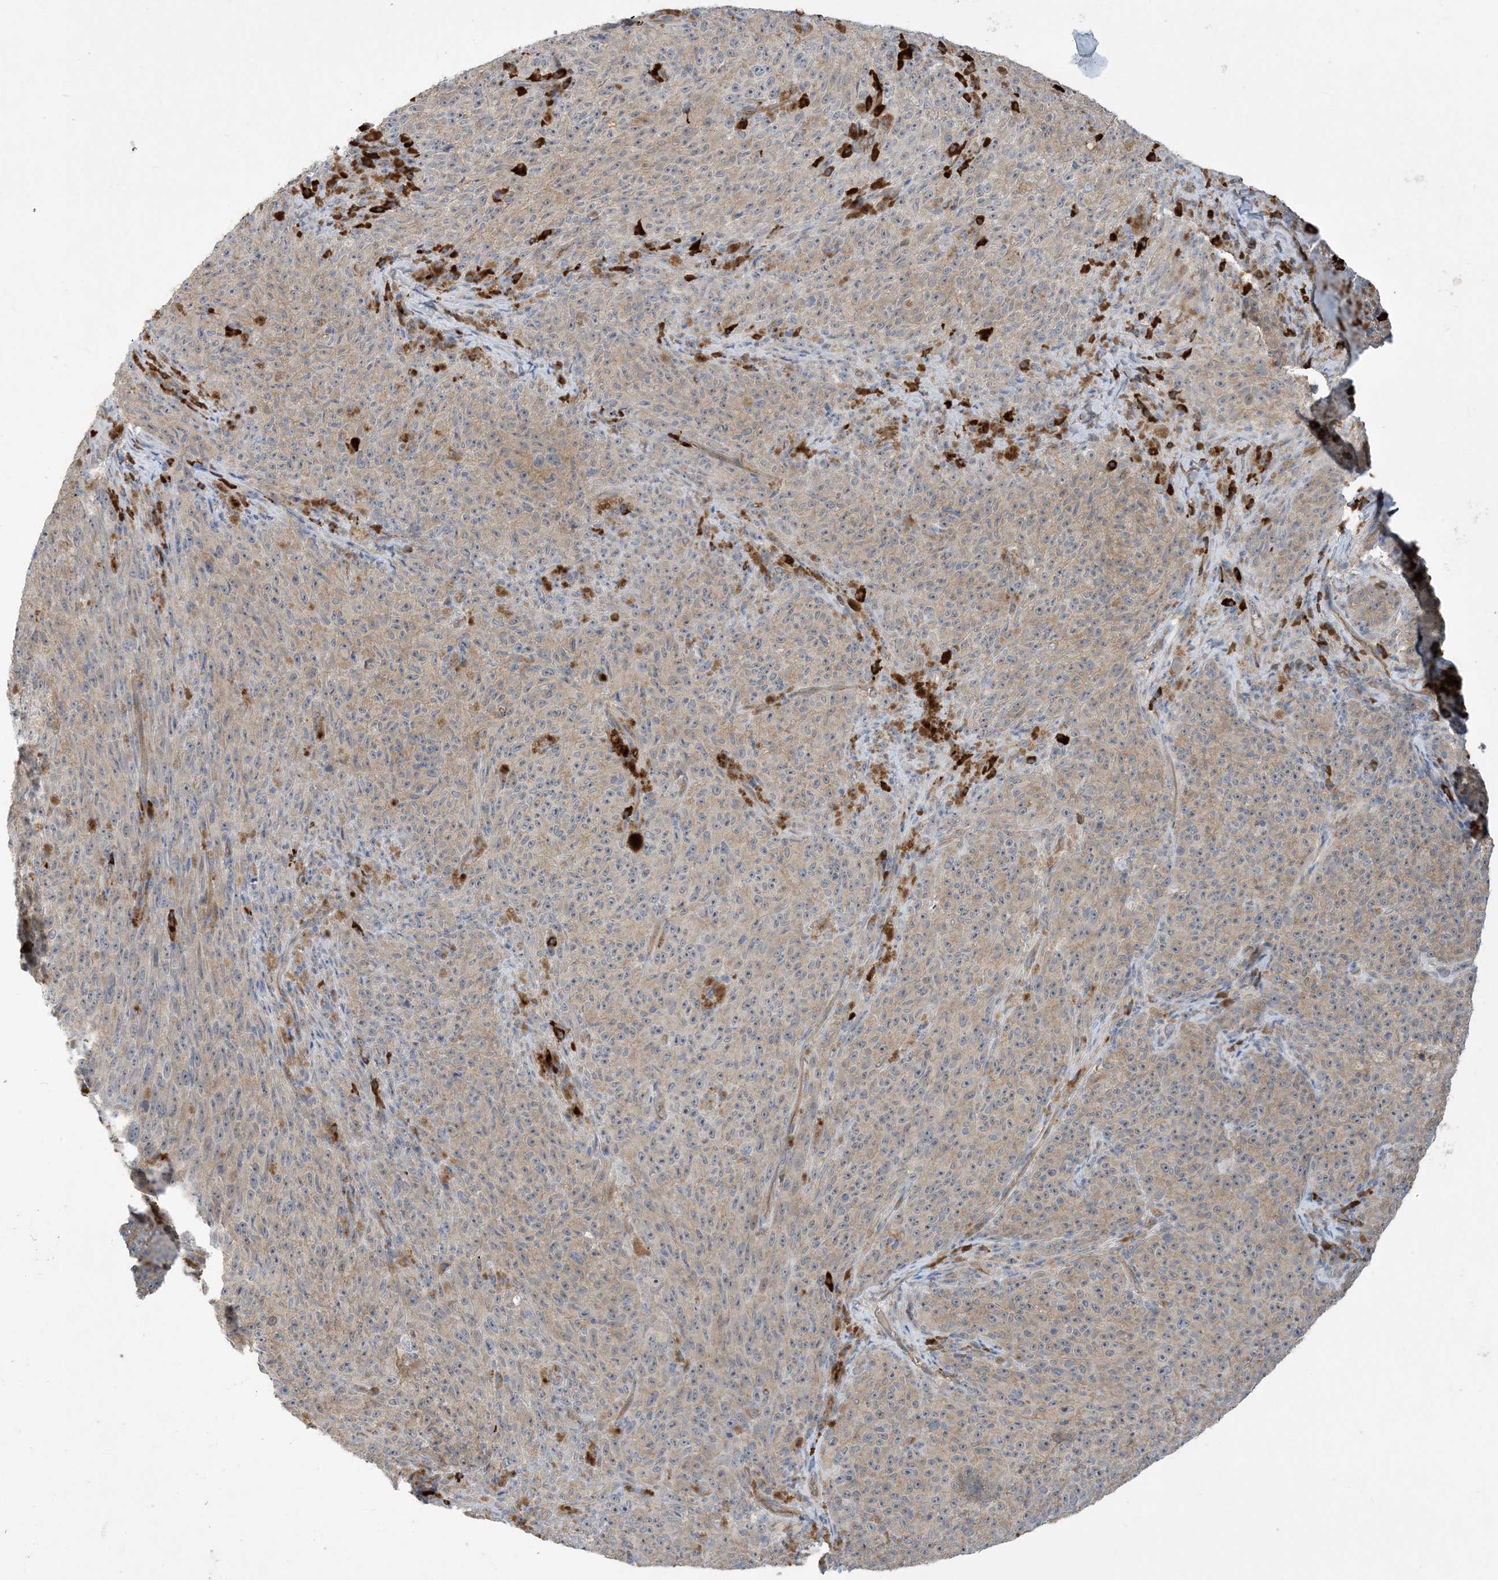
{"staining": {"intensity": "weak", "quantity": "25%-75%", "location": "cytoplasmic/membranous"}, "tissue": "melanoma", "cell_type": "Tumor cells", "image_type": "cancer", "snomed": [{"axis": "morphology", "description": "Malignant melanoma, NOS"}, {"axis": "topography", "description": "Skin"}], "caption": "Protein expression by IHC displays weak cytoplasmic/membranous staining in about 25%-75% of tumor cells in malignant melanoma.", "gene": "AOC1", "patient": {"sex": "female", "age": 82}}